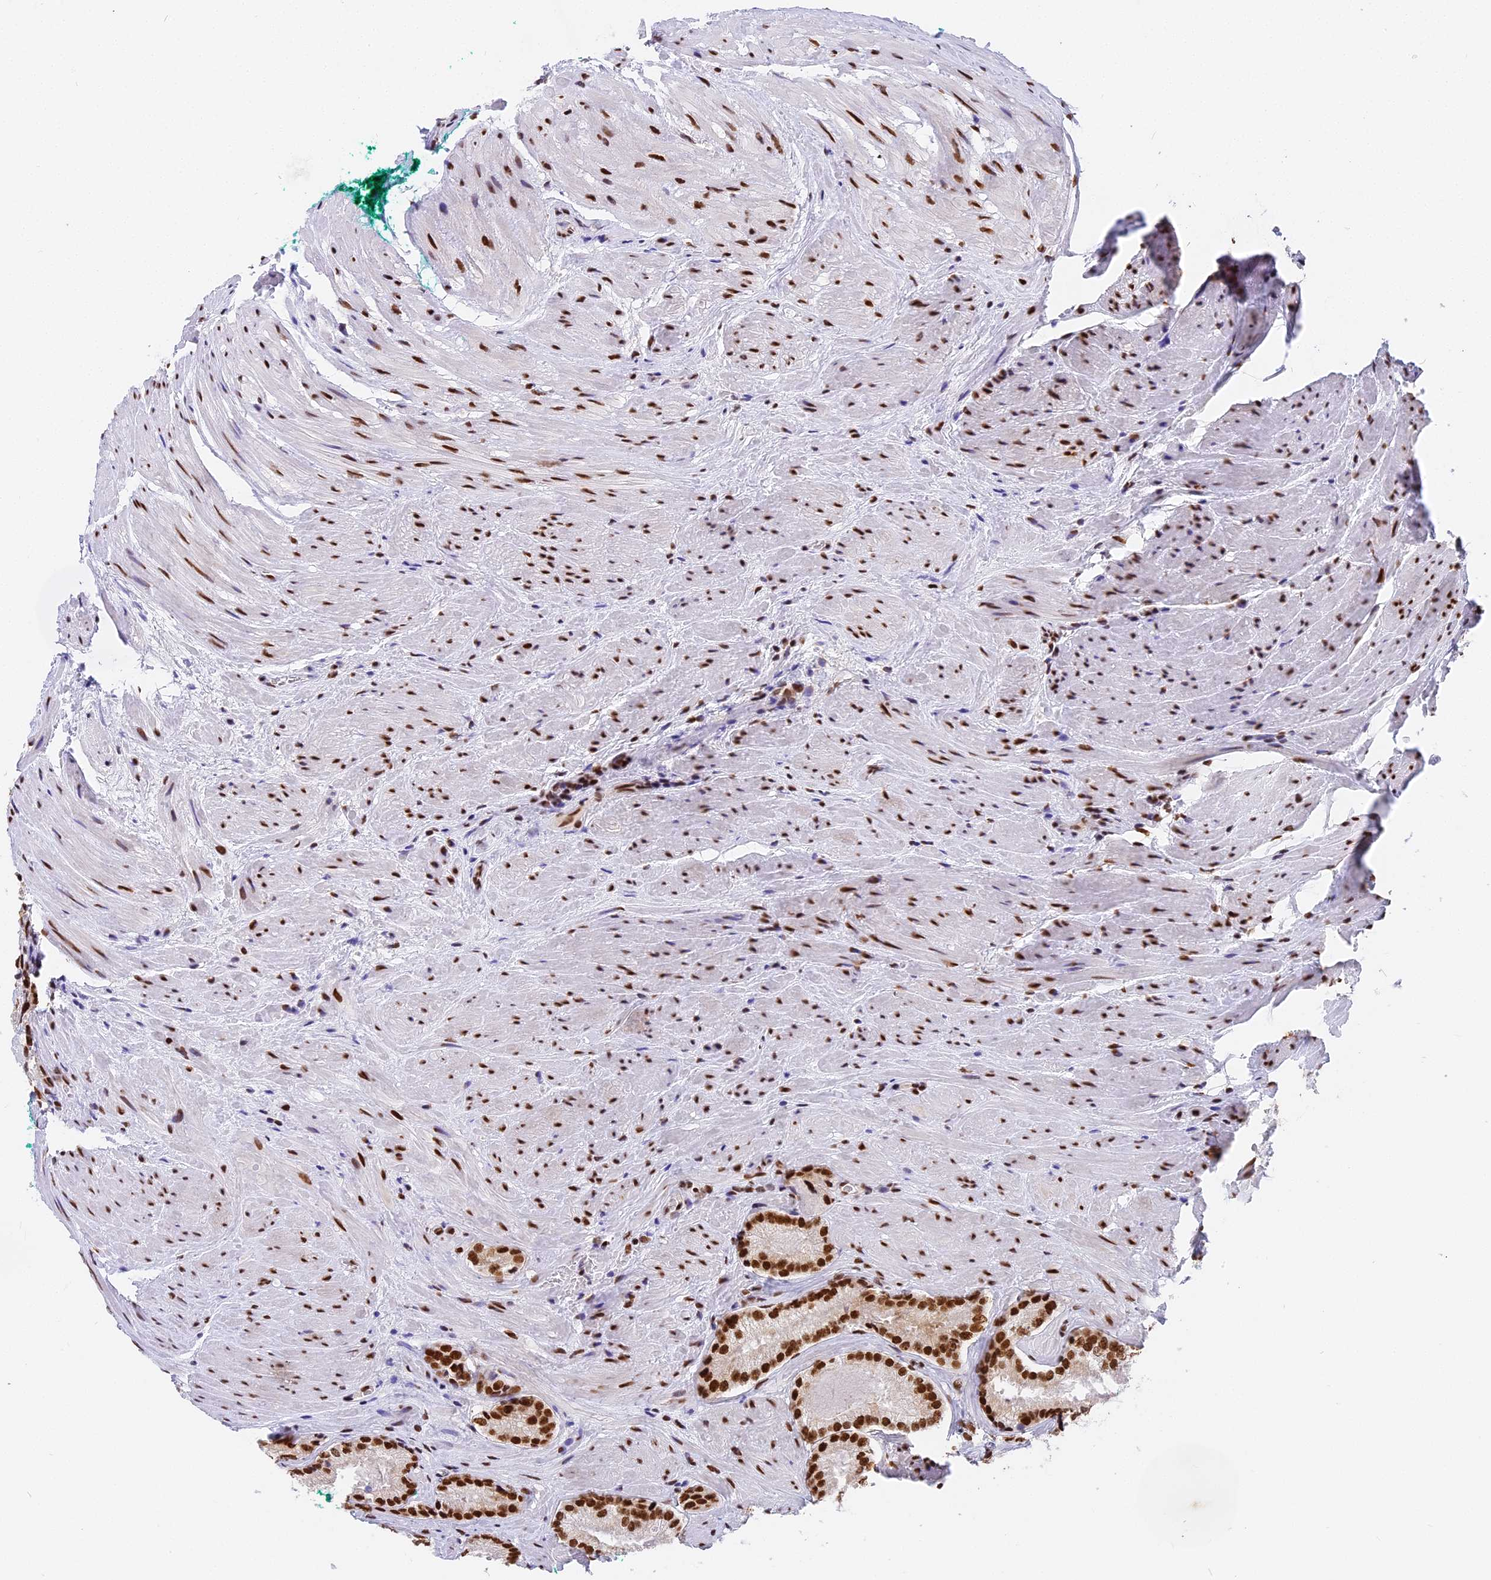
{"staining": {"intensity": "strong", "quantity": ">75%", "location": "nuclear"}, "tissue": "prostate cancer", "cell_type": "Tumor cells", "image_type": "cancer", "snomed": [{"axis": "morphology", "description": "Adenocarcinoma, Low grade"}, {"axis": "topography", "description": "Prostate"}], "caption": "Protein expression analysis of human prostate adenocarcinoma (low-grade) reveals strong nuclear staining in about >75% of tumor cells. The protein is shown in brown color, while the nuclei are stained blue.", "gene": "SBNO1", "patient": {"sex": "male", "age": 54}}